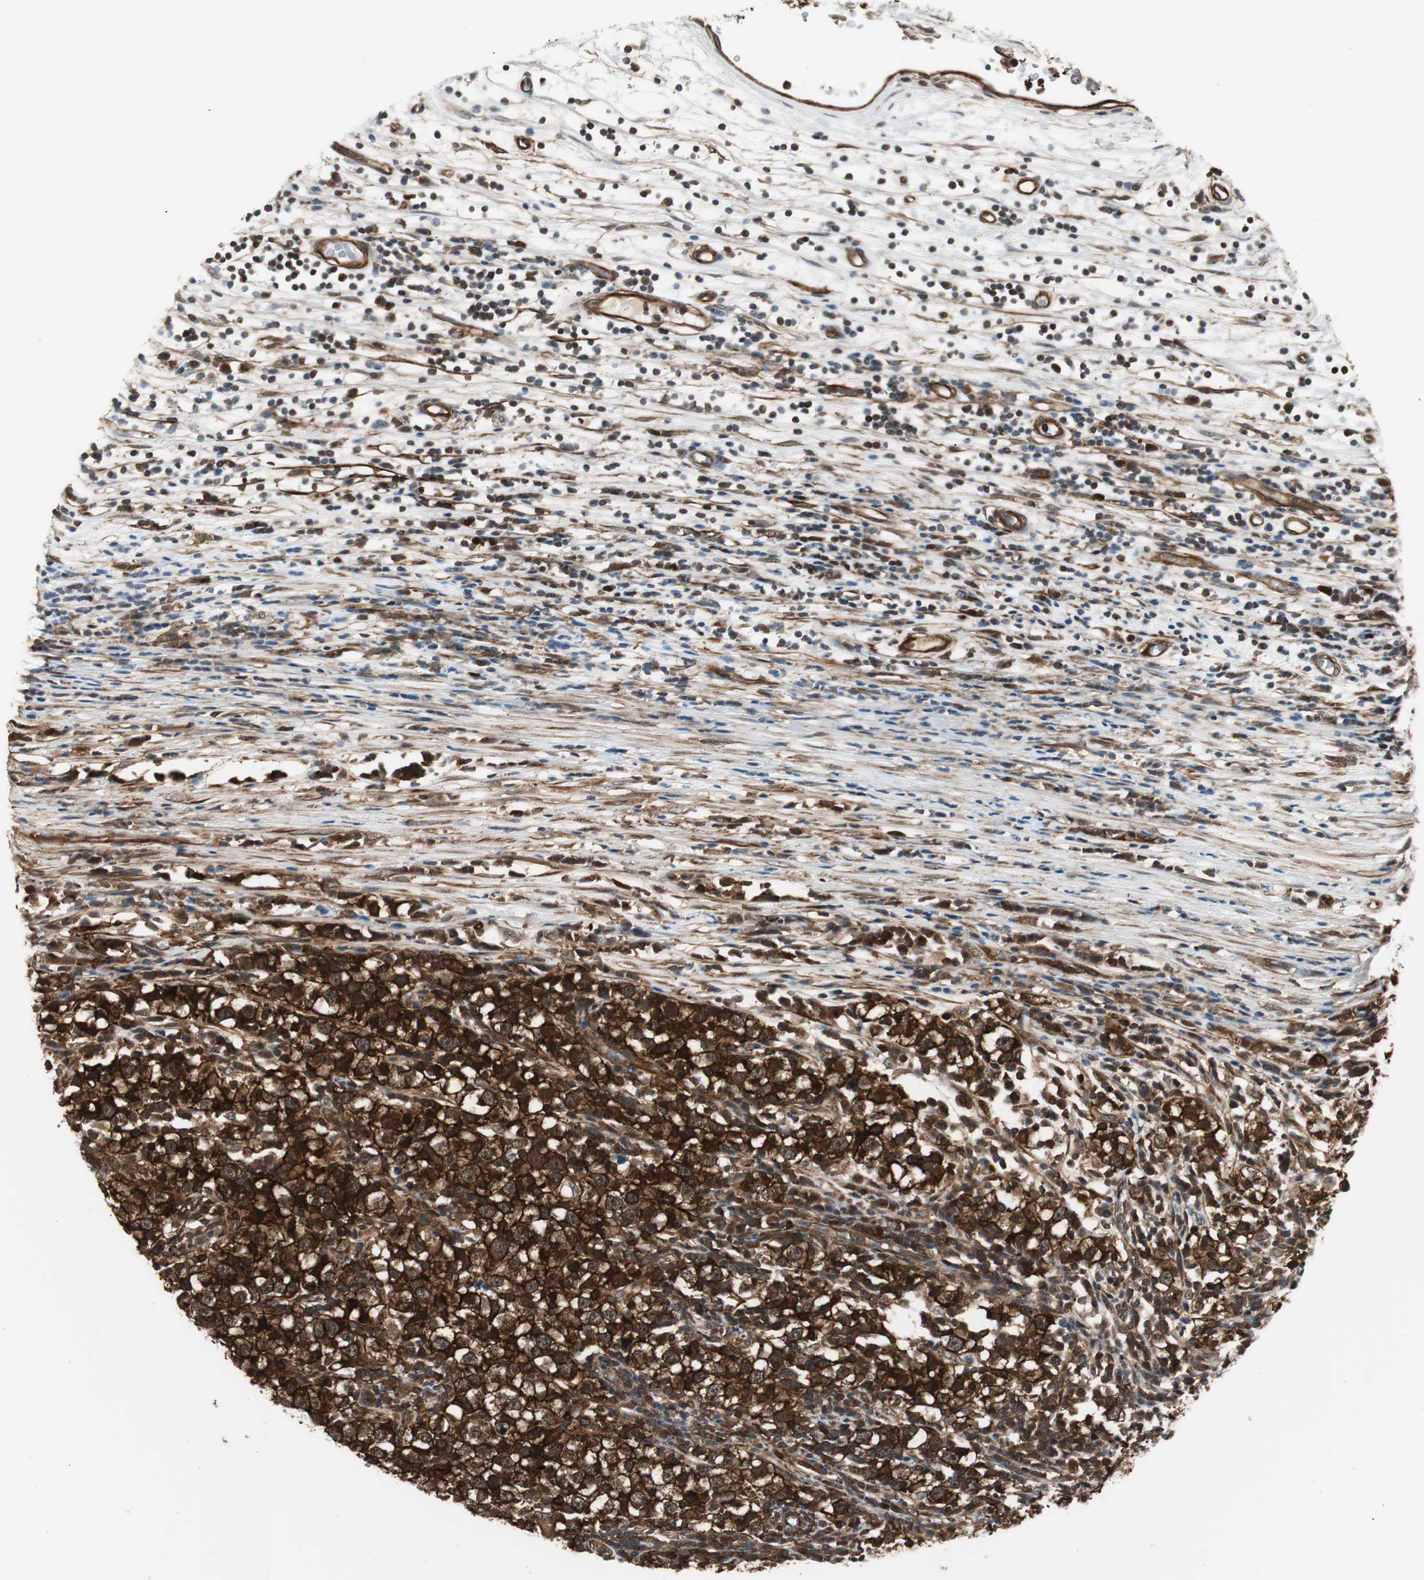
{"staining": {"intensity": "strong", "quantity": ">75%", "location": "cytoplasmic/membranous,nuclear"}, "tissue": "testis cancer", "cell_type": "Tumor cells", "image_type": "cancer", "snomed": [{"axis": "morphology", "description": "Seminoma, NOS"}, {"axis": "topography", "description": "Testis"}], "caption": "Strong cytoplasmic/membranous and nuclear protein staining is identified in about >75% of tumor cells in testis seminoma.", "gene": "PTPN11", "patient": {"sex": "male", "age": 65}}